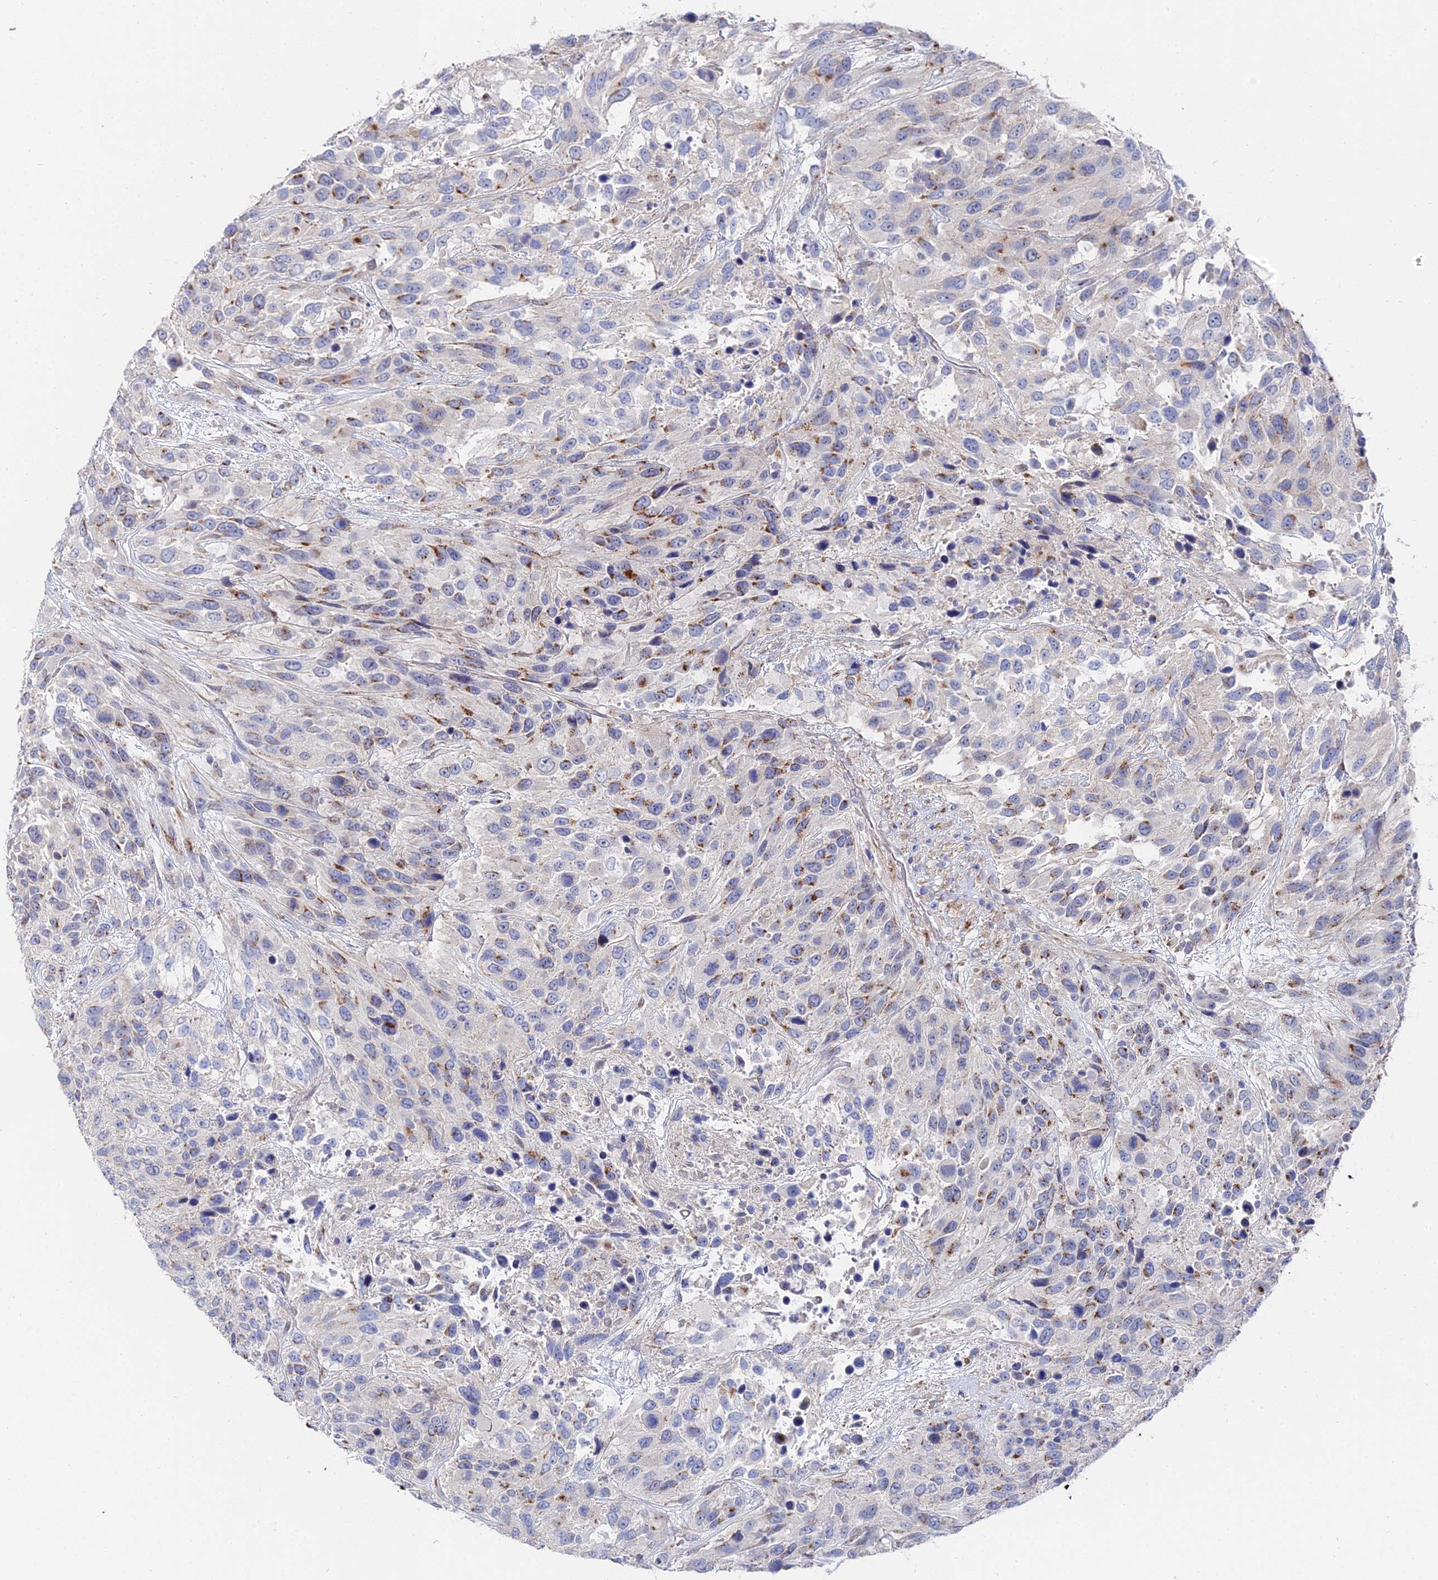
{"staining": {"intensity": "moderate", "quantity": "25%-75%", "location": "cytoplasmic/membranous"}, "tissue": "urothelial cancer", "cell_type": "Tumor cells", "image_type": "cancer", "snomed": [{"axis": "morphology", "description": "Urothelial carcinoma, High grade"}, {"axis": "topography", "description": "Urinary bladder"}], "caption": "Immunohistochemistry (IHC) micrograph of neoplastic tissue: human urothelial carcinoma (high-grade) stained using IHC shows medium levels of moderate protein expression localized specifically in the cytoplasmic/membranous of tumor cells, appearing as a cytoplasmic/membranous brown color.", "gene": "BORCS8", "patient": {"sex": "female", "age": 70}}